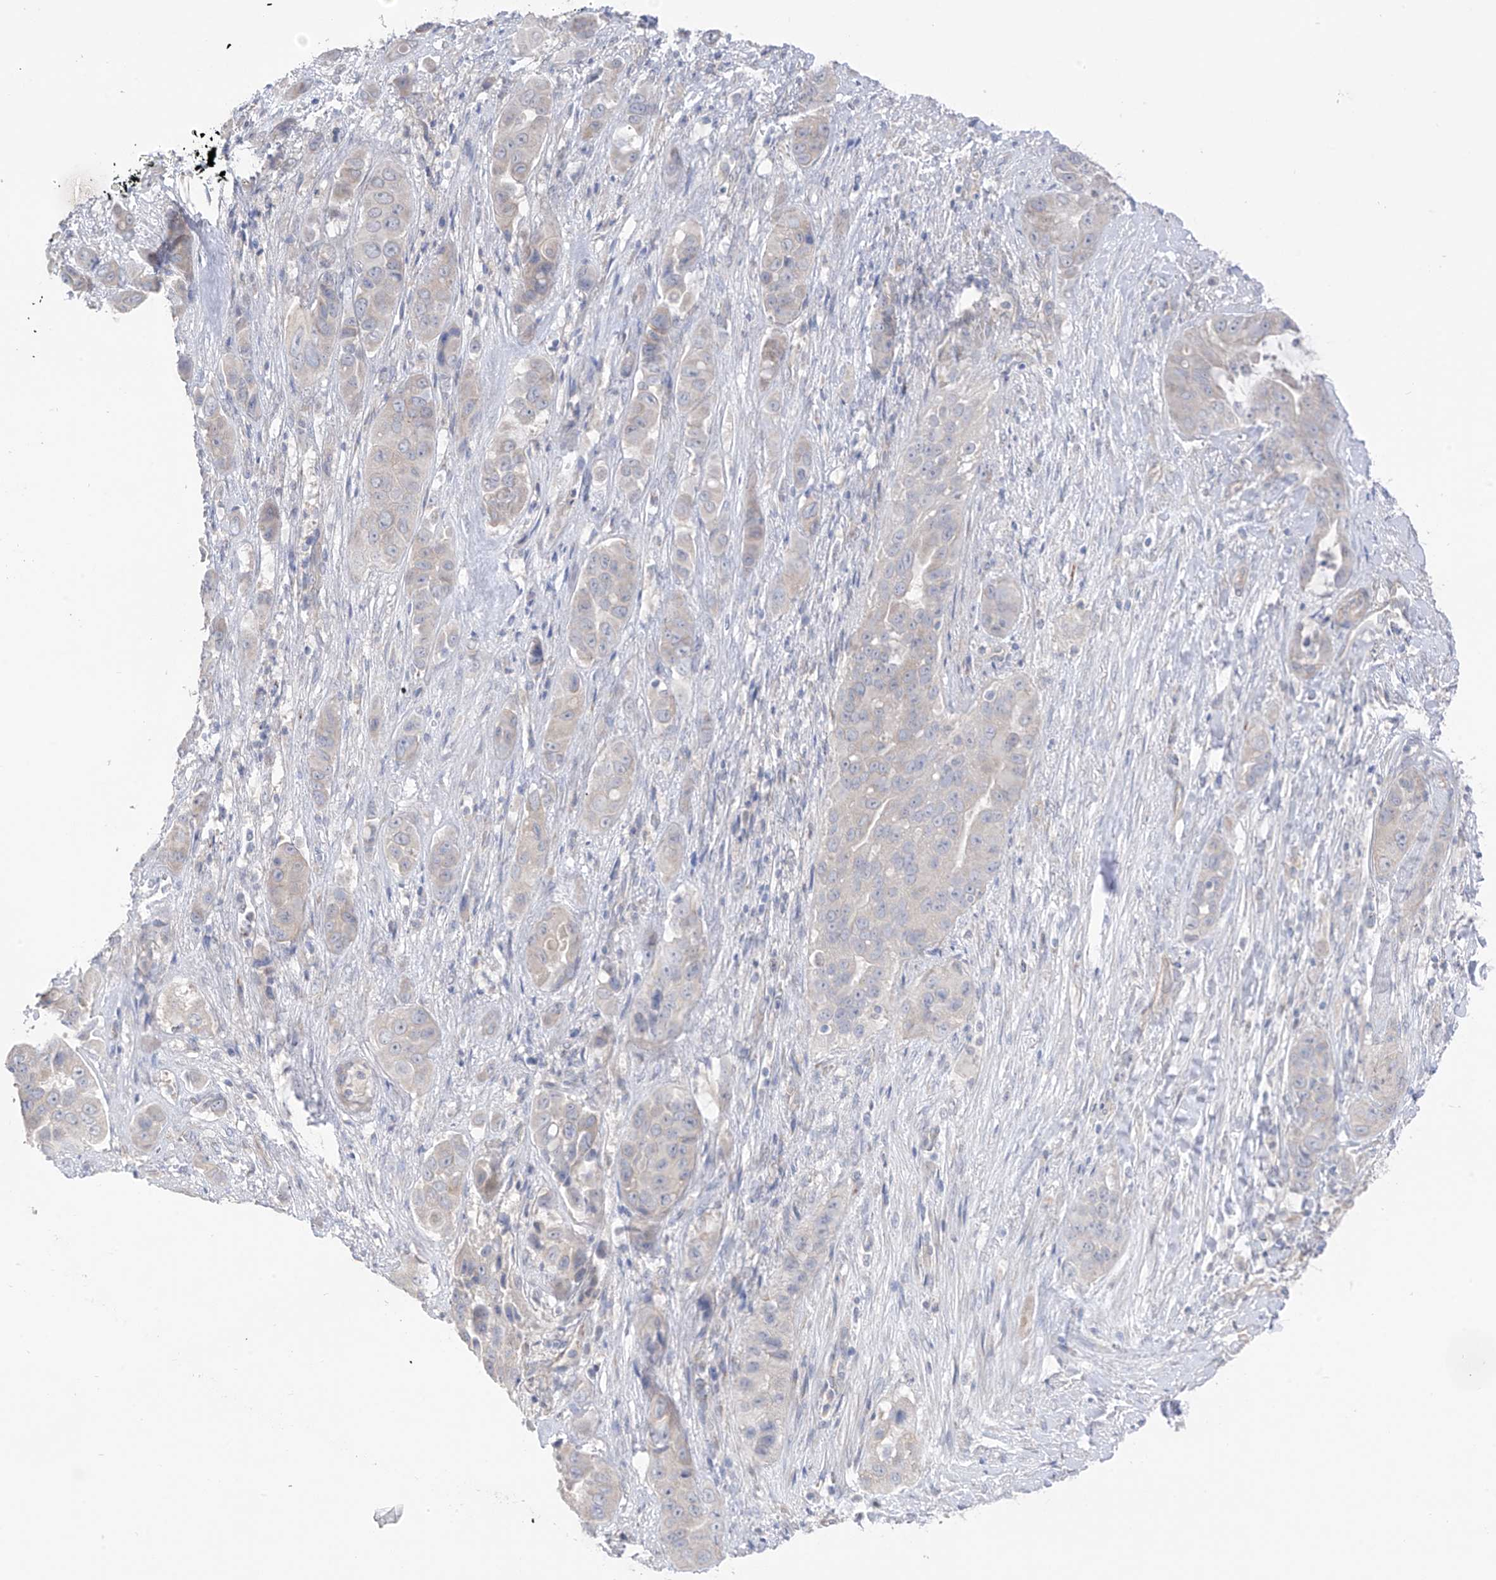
{"staining": {"intensity": "negative", "quantity": "none", "location": "none"}, "tissue": "liver cancer", "cell_type": "Tumor cells", "image_type": "cancer", "snomed": [{"axis": "morphology", "description": "Cholangiocarcinoma"}, {"axis": "topography", "description": "Liver"}], "caption": "Immunohistochemistry of cholangiocarcinoma (liver) reveals no expression in tumor cells.", "gene": "NALCN", "patient": {"sex": "female", "age": 52}}